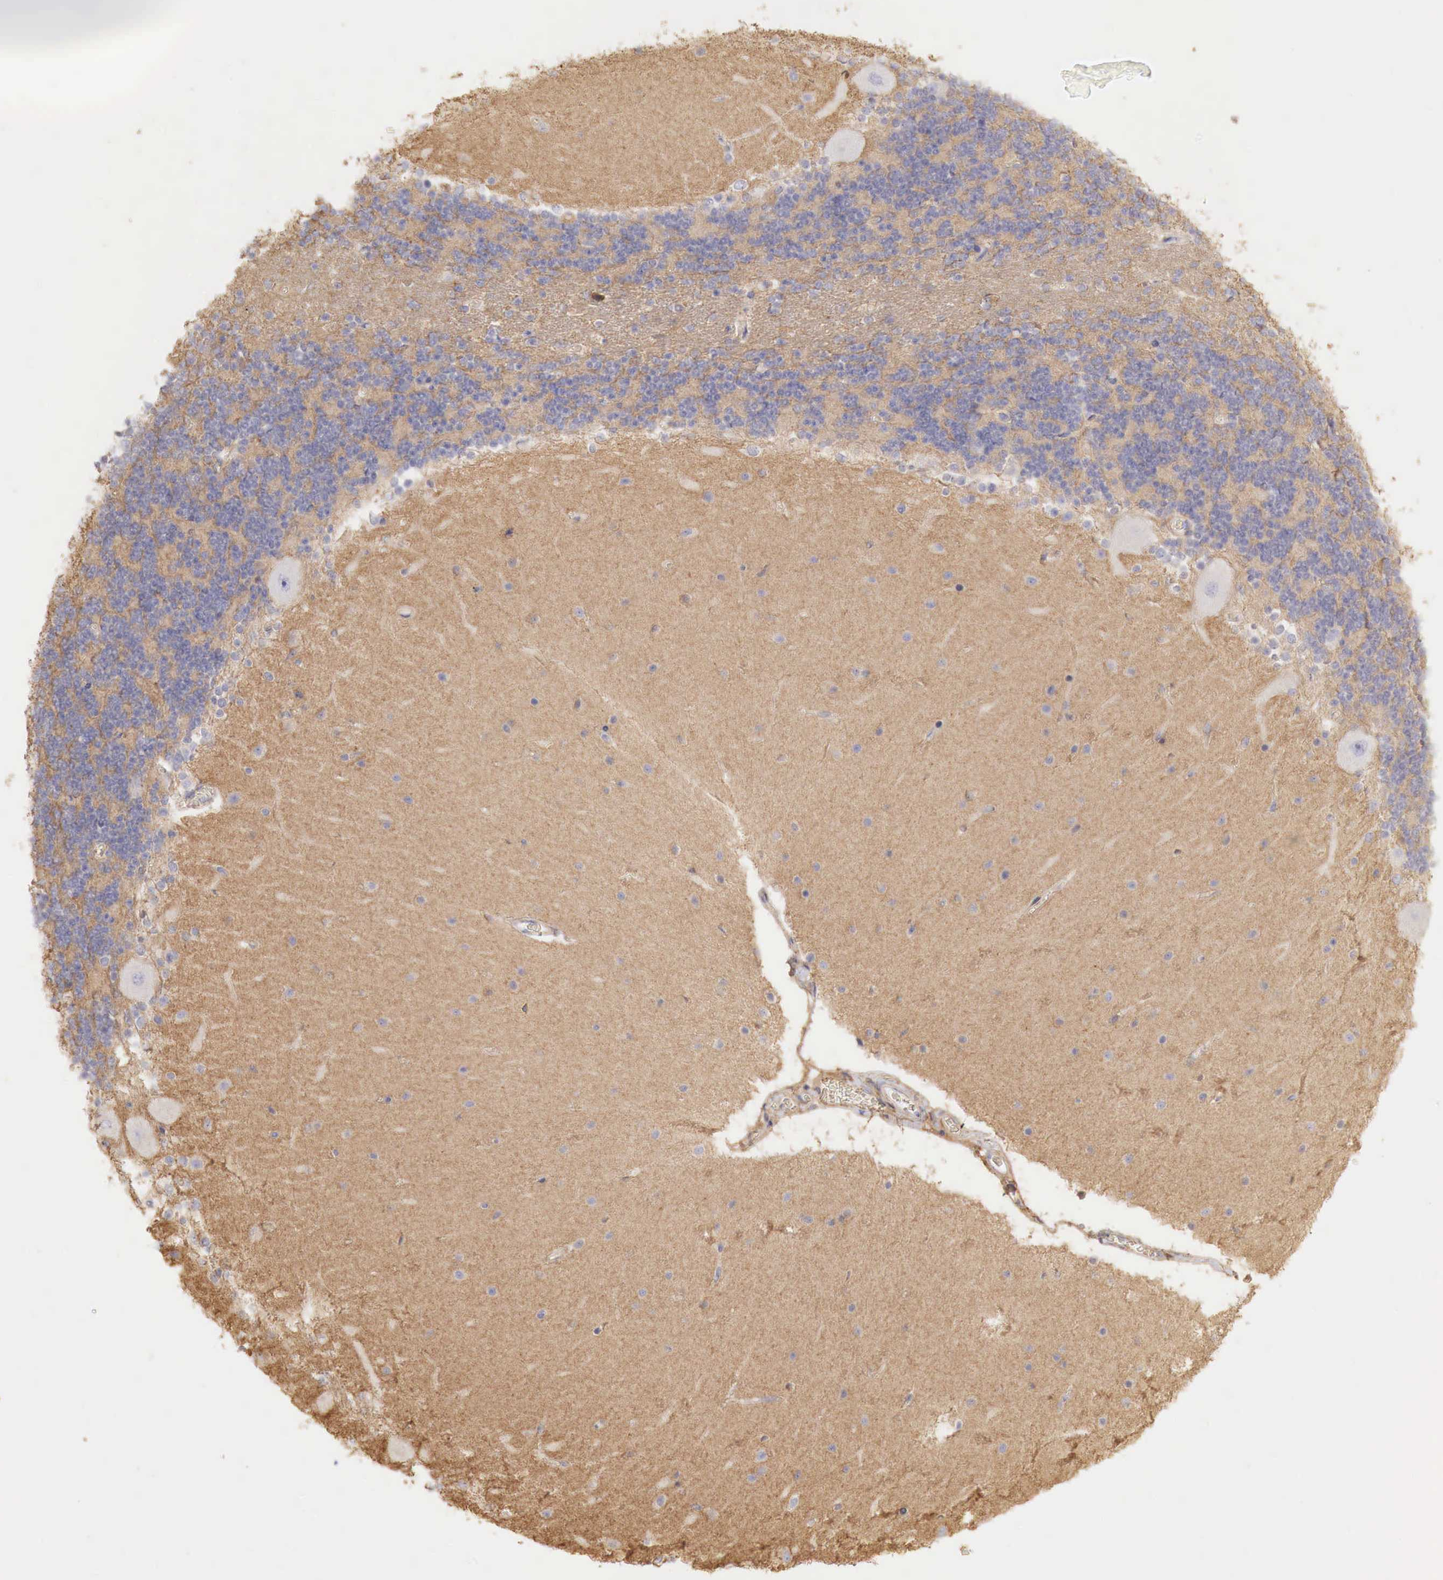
{"staining": {"intensity": "negative", "quantity": "none", "location": "none"}, "tissue": "cerebellum", "cell_type": "Cells in granular layer", "image_type": "normal", "snomed": [{"axis": "morphology", "description": "Normal tissue, NOS"}, {"axis": "topography", "description": "Cerebellum"}], "caption": "IHC image of normal human cerebellum stained for a protein (brown), which demonstrates no staining in cells in granular layer.", "gene": "G6PD", "patient": {"sex": "female", "age": 54}}